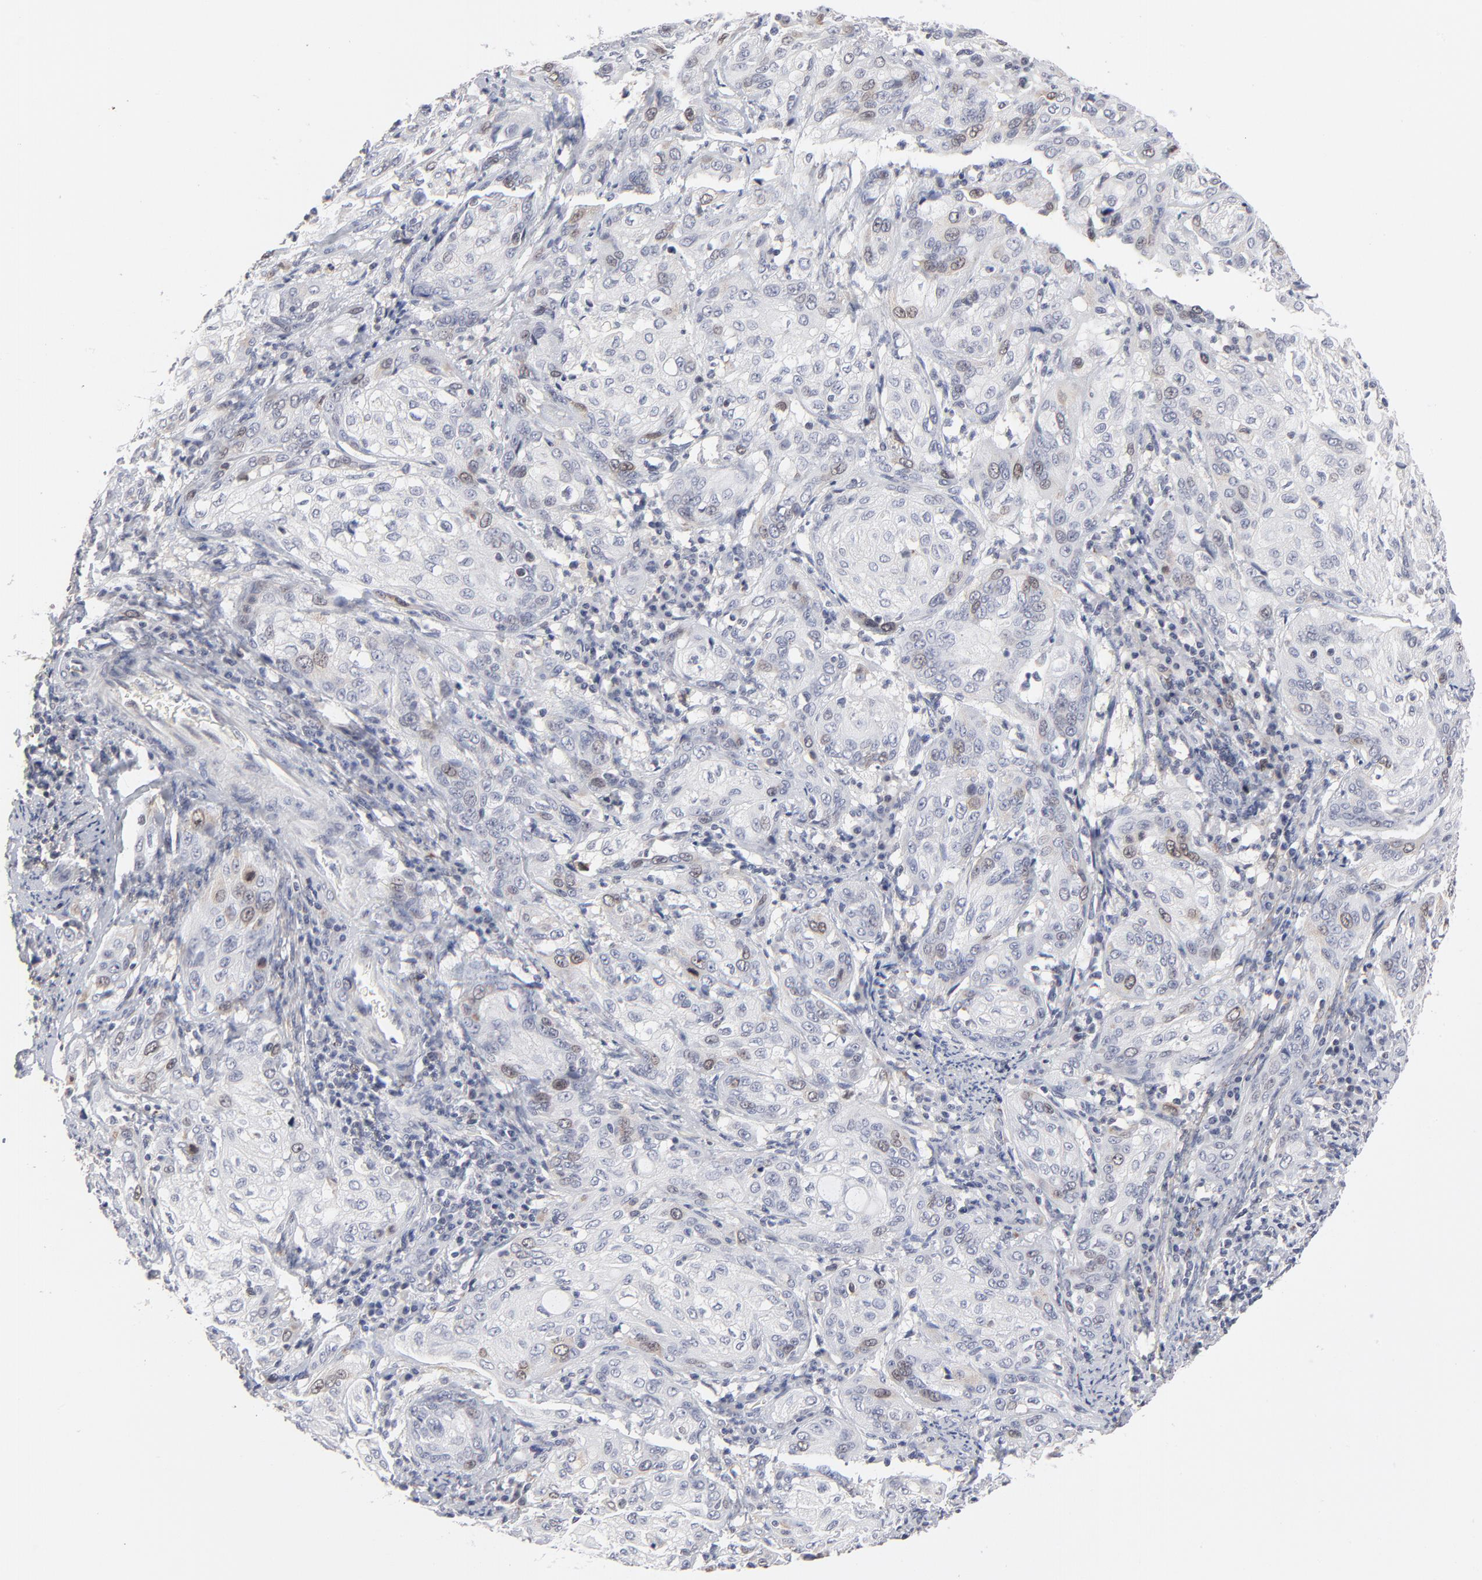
{"staining": {"intensity": "weak", "quantity": "<25%", "location": "nuclear"}, "tissue": "cervical cancer", "cell_type": "Tumor cells", "image_type": "cancer", "snomed": [{"axis": "morphology", "description": "Squamous cell carcinoma, NOS"}, {"axis": "topography", "description": "Cervix"}], "caption": "There is no significant expression in tumor cells of cervical cancer (squamous cell carcinoma).", "gene": "AURKA", "patient": {"sex": "female", "age": 41}}